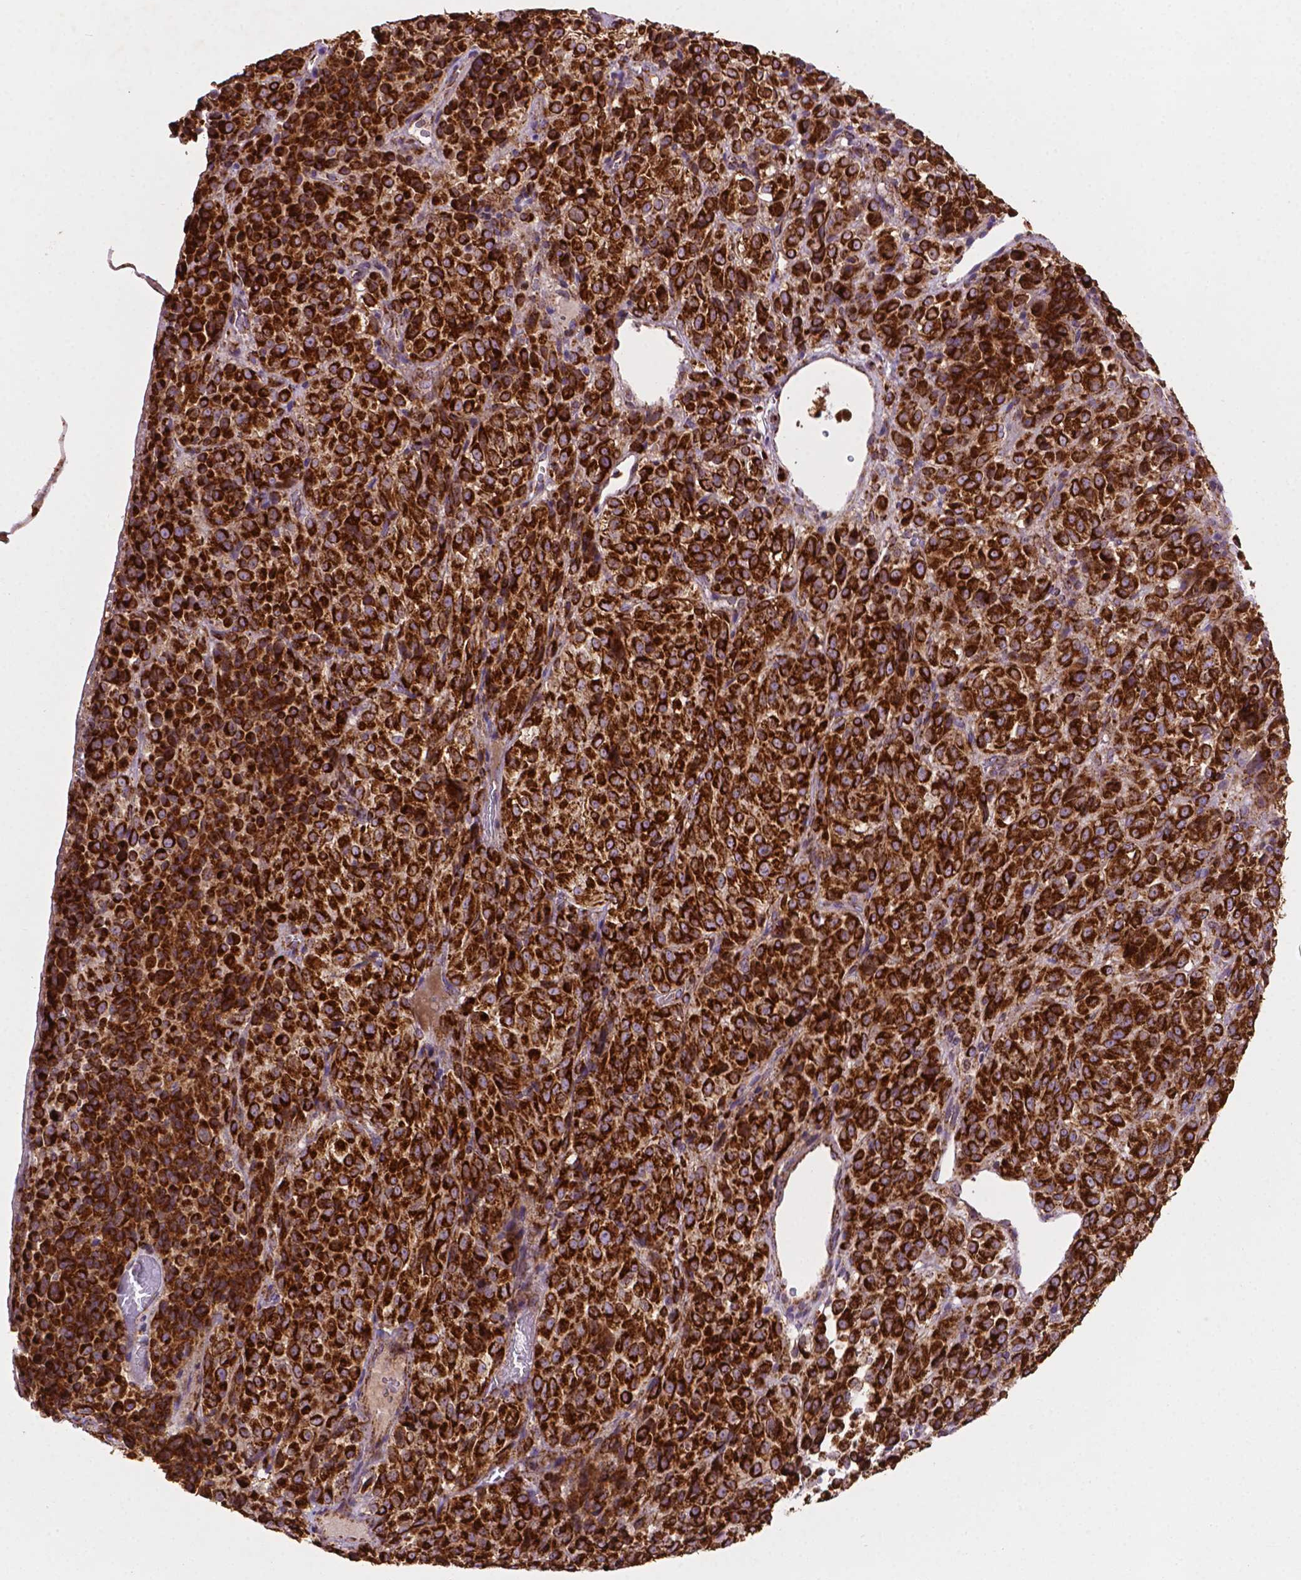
{"staining": {"intensity": "strong", "quantity": ">75%", "location": "cytoplasmic/membranous"}, "tissue": "melanoma", "cell_type": "Tumor cells", "image_type": "cancer", "snomed": [{"axis": "morphology", "description": "Malignant melanoma, Metastatic site"}, {"axis": "topography", "description": "Brain"}], "caption": "A brown stain highlights strong cytoplasmic/membranous positivity of a protein in human melanoma tumor cells.", "gene": "ILVBL", "patient": {"sex": "female", "age": 56}}